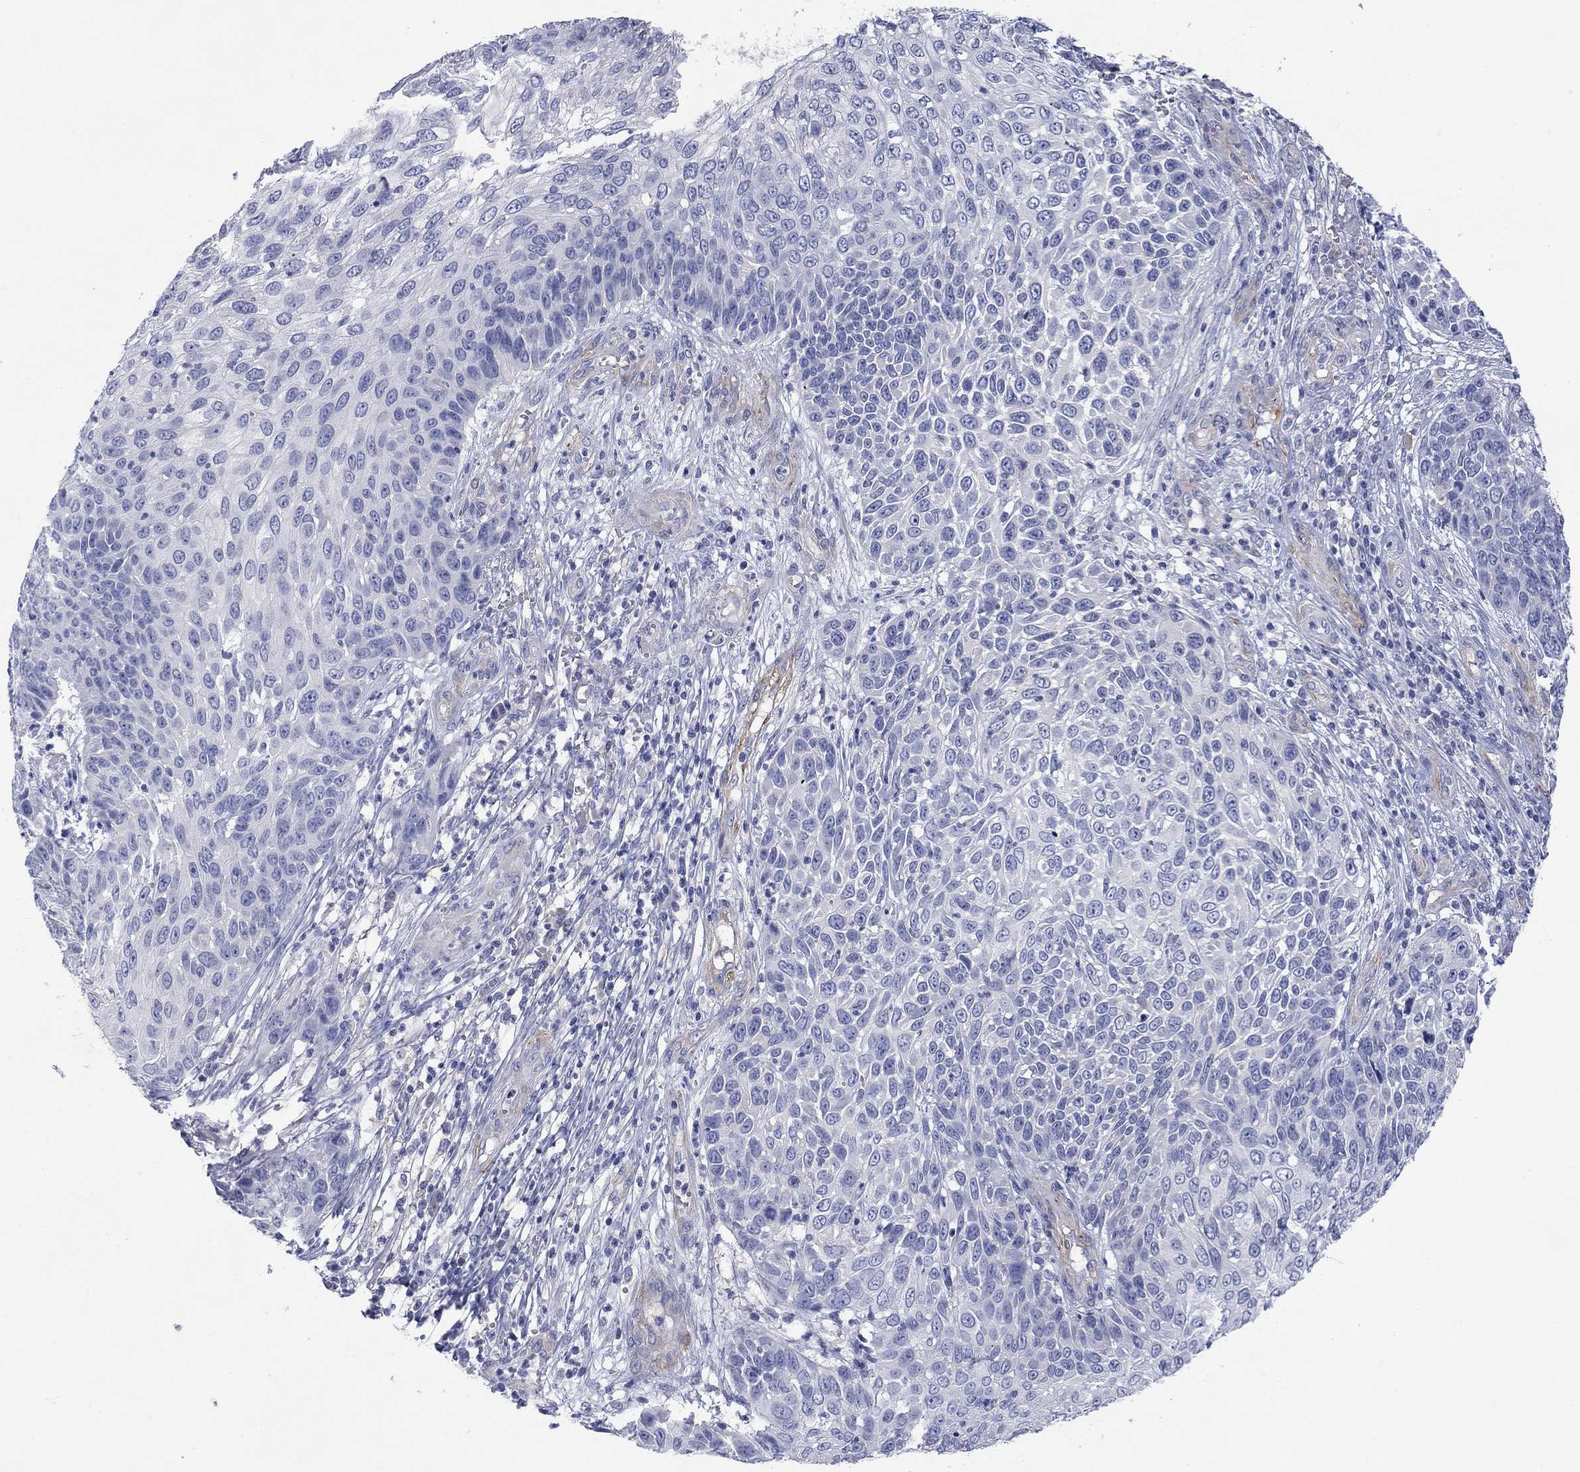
{"staining": {"intensity": "negative", "quantity": "none", "location": "none"}, "tissue": "skin cancer", "cell_type": "Tumor cells", "image_type": "cancer", "snomed": [{"axis": "morphology", "description": "Squamous cell carcinoma, NOS"}, {"axis": "topography", "description": "Skin"}], "caption": "Protein analysis of skin cancer (squamous cell carcinoma) displays no significant expression in tumor cells.", "gene": "PTPRZ1", "patient": {"sex": "male", "age": 92}}